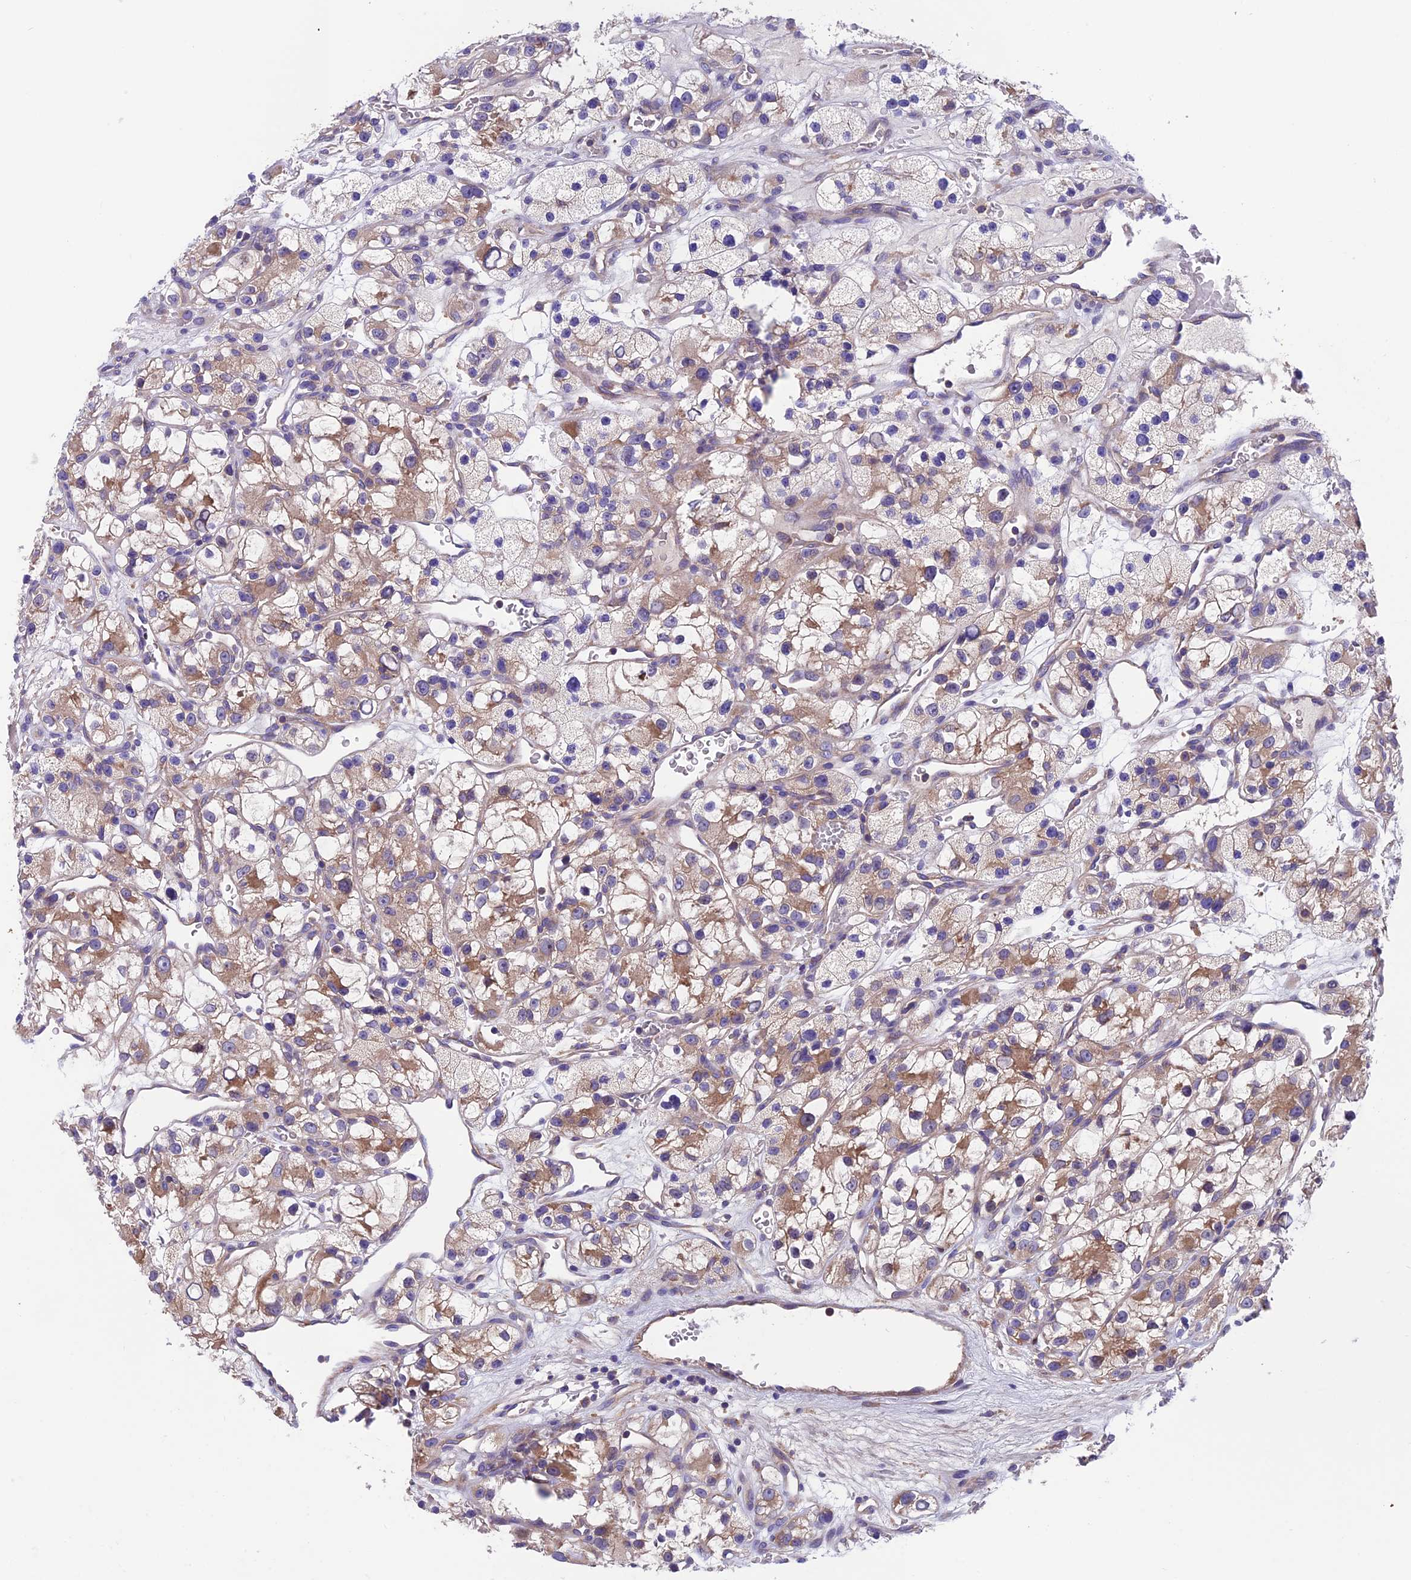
{"staining": {"intensity": "moderate", "quantity": "25%-75%", "location": "cytoplasmic/membranous"}, "tissue": "renal cancer", "cell_type": "Tumor cells", "image_type": "cancer", "snomed": [{"axis": "morphology", "description": "Adenocarcinoma, NOS"}, {"axis": "topography", "description": "Kidney"}], "caption": "Renal cancer (adenocarcinoma) stained with IHC demonstrates moderate cytoplasmic/membranous positivity in approximately 25%-75% of tumor cells. (brown staining indicates protein expression, while blue staining denotes nuclei).", "gene": "VPS16", "patient": {"sex": "female", "age": 57}}